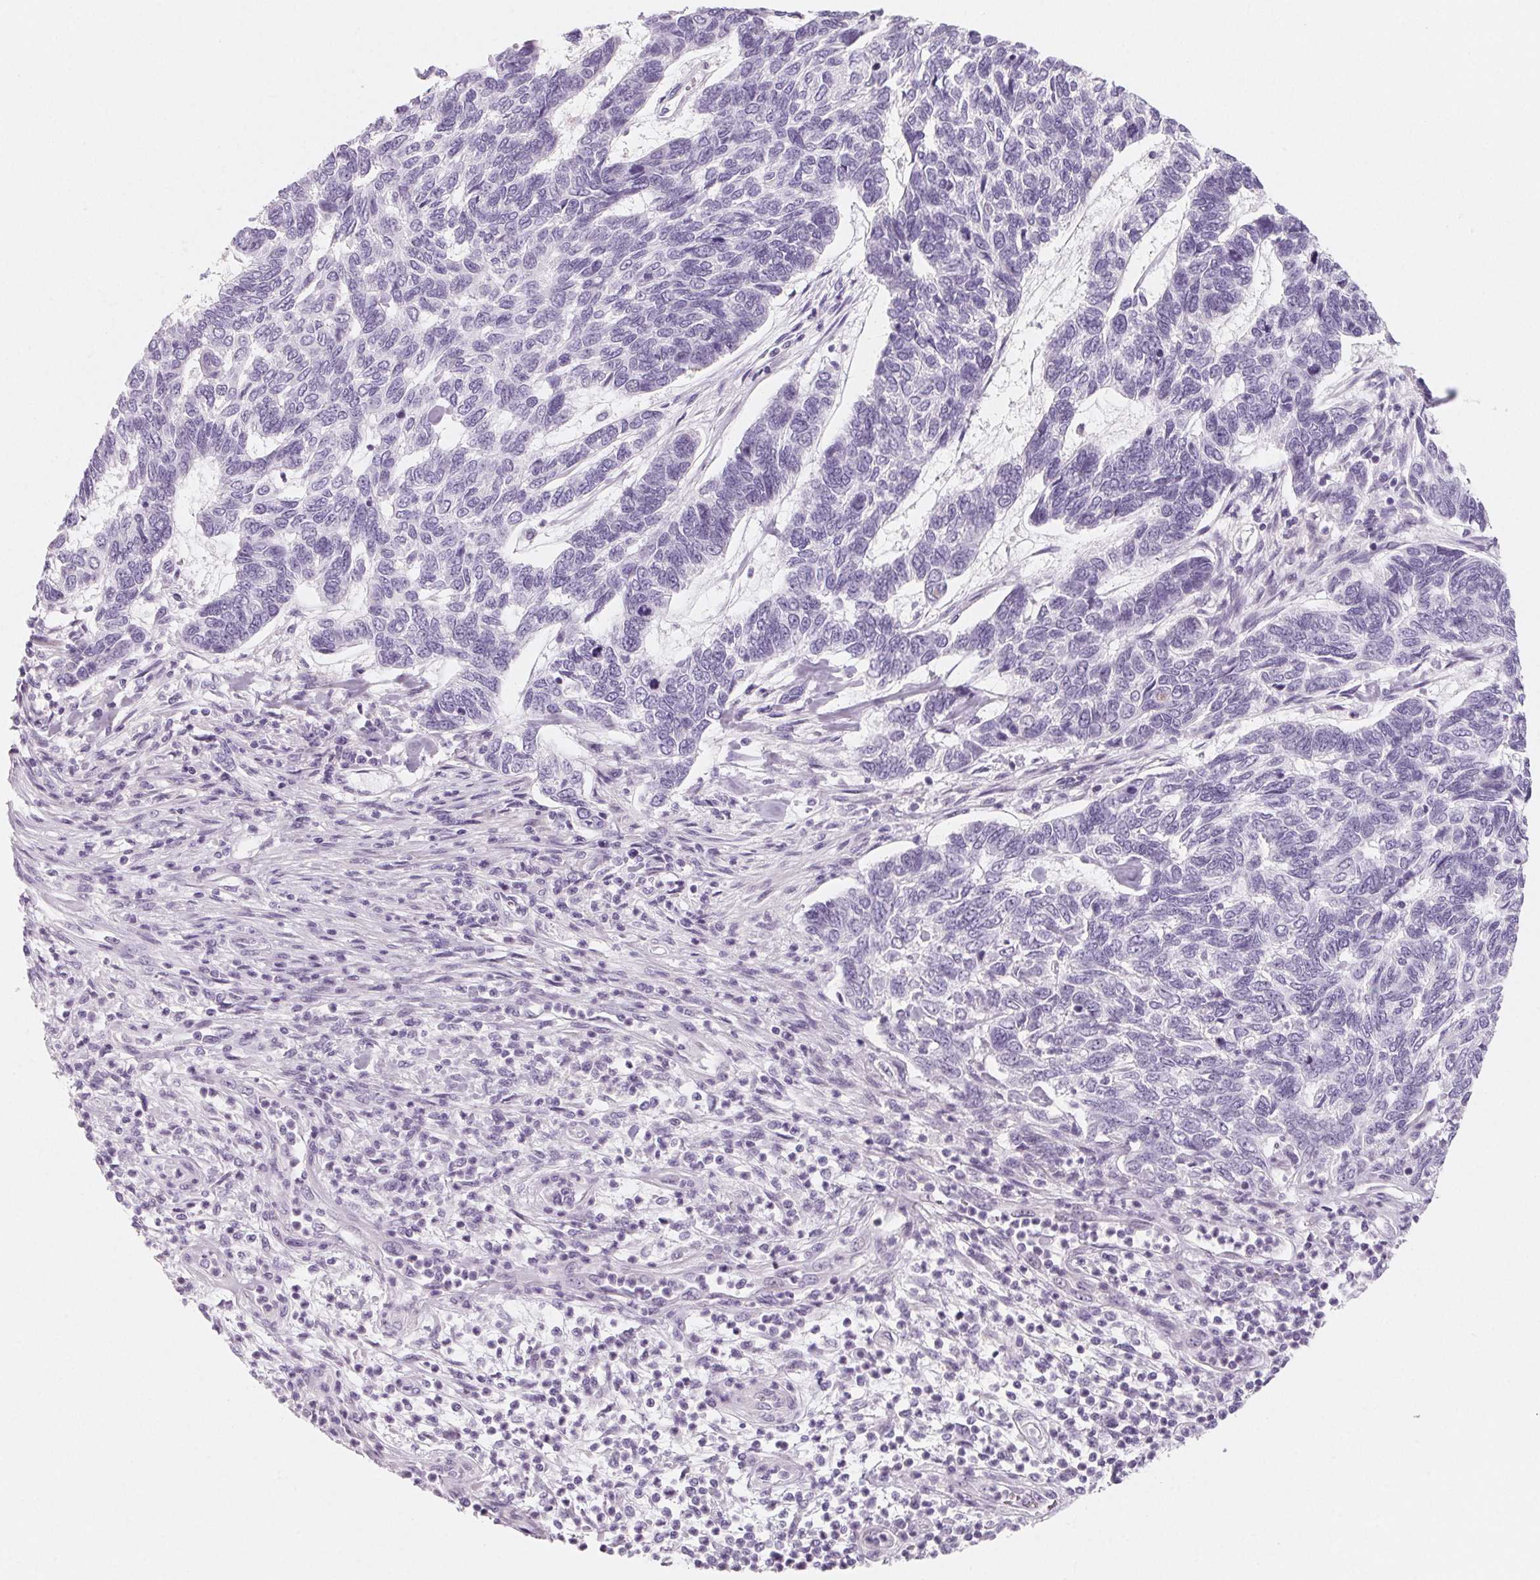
{"staining": {"intensity": "negative", "quantity": "none", "location": "none"}, "tissue": "skin cancer", "cell_type": "Tumor cells", "image_type": "cancer", "snomed": [{"axis": "morphology", "description": "Basal cell carcinoma"}, {"axis": "topography", "description": "Skin"}], "caption": "Tumor cells show no significant protein positivity in skin cancer.", "gene": "SH3GL2", "patient": {"sex": "female", "age": 65}}